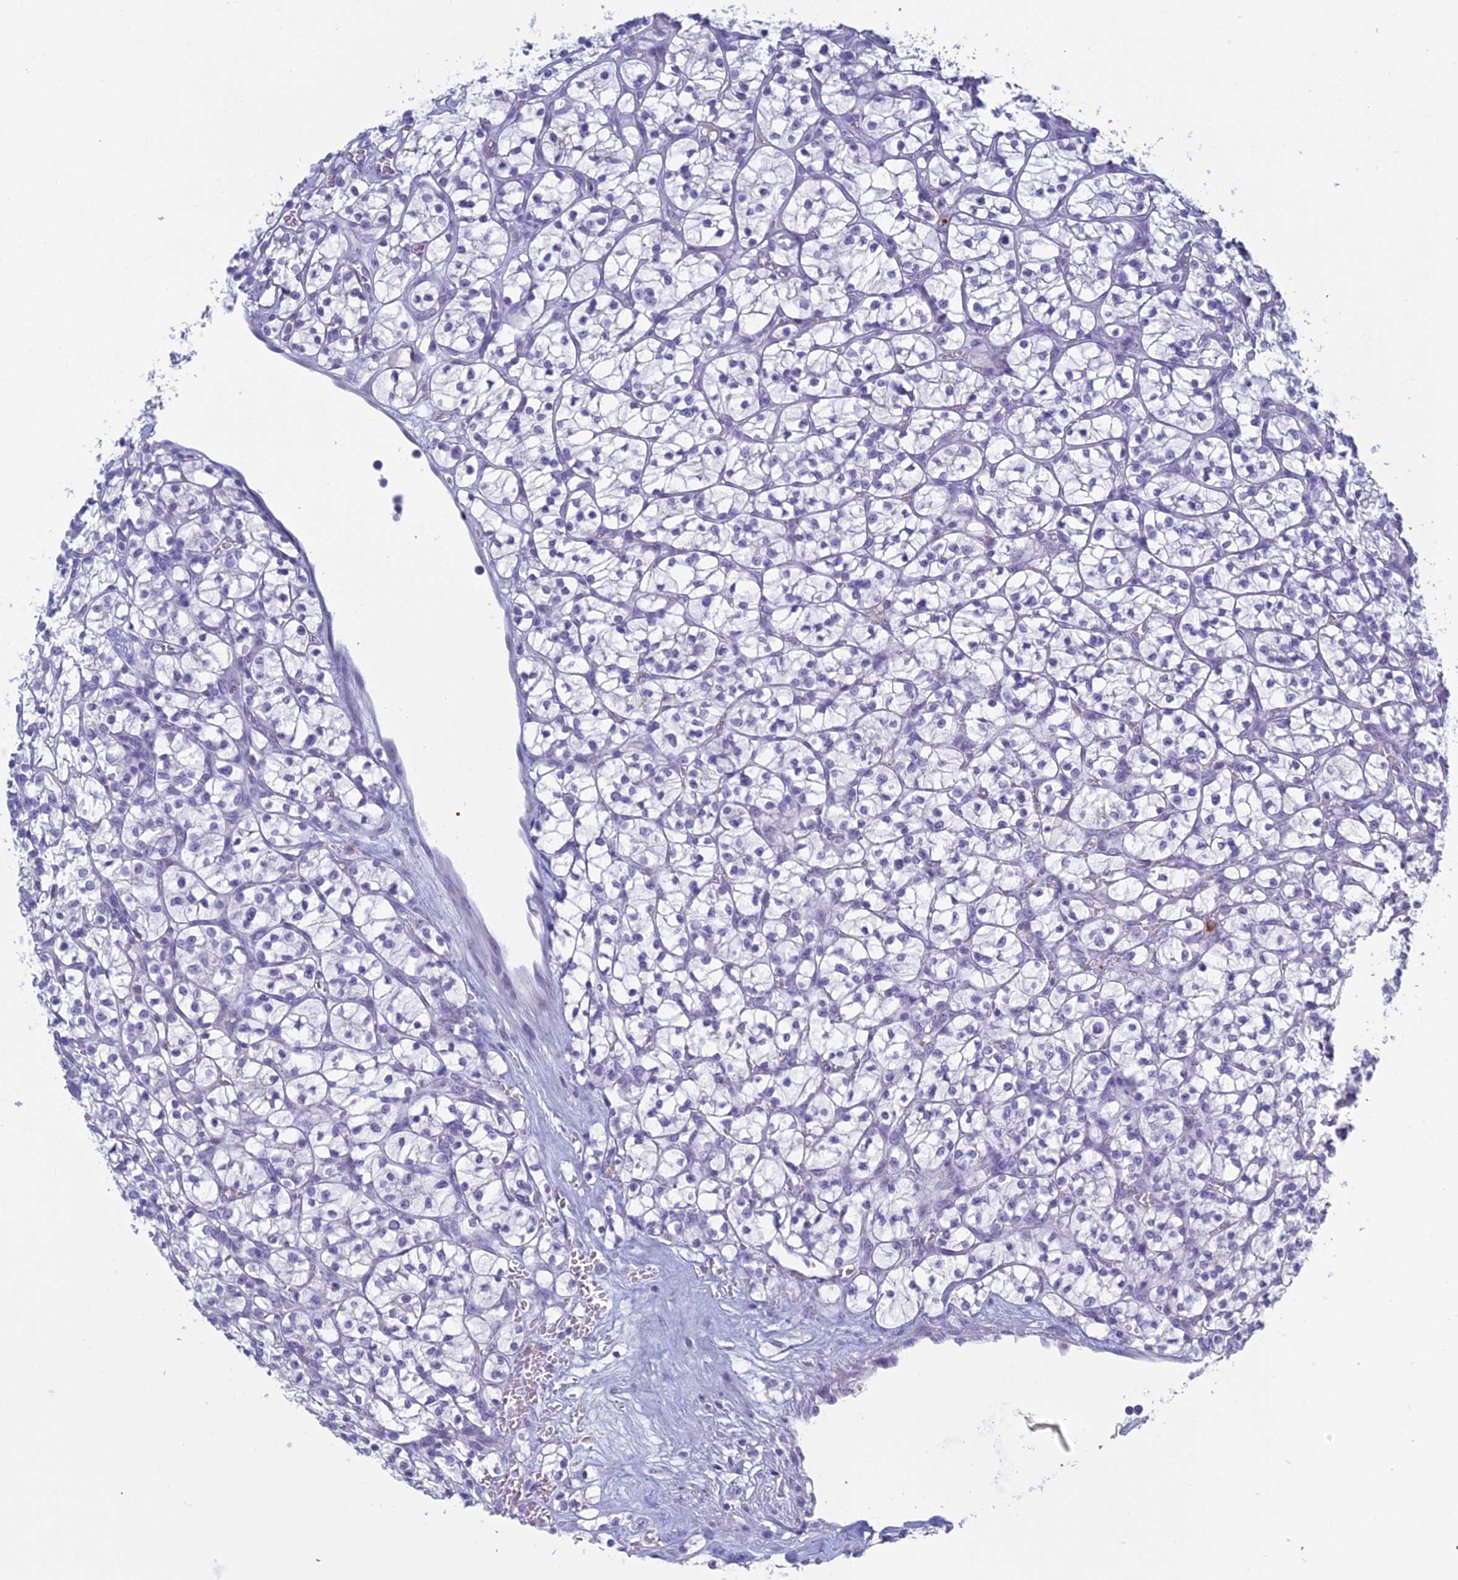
{"staining": {"intensity": "negative", "quantity": "none", "location": "none"}, "tissue": "renal cancer", "cell_type": "Tumor cells", "image_type": "cancer", "snomed": [{"axis": "morphology", "description": "Adenocarcinoma, NOS"}, {"axis": "topography", "description": "Kidney"}], "caption": "Immunohistochemistry (IHC) of human adenocarcinoma (renal) shows no positivity in tumor cells.", "gene": "MUC13", "patient": {"sex": "female", "age": 64}}